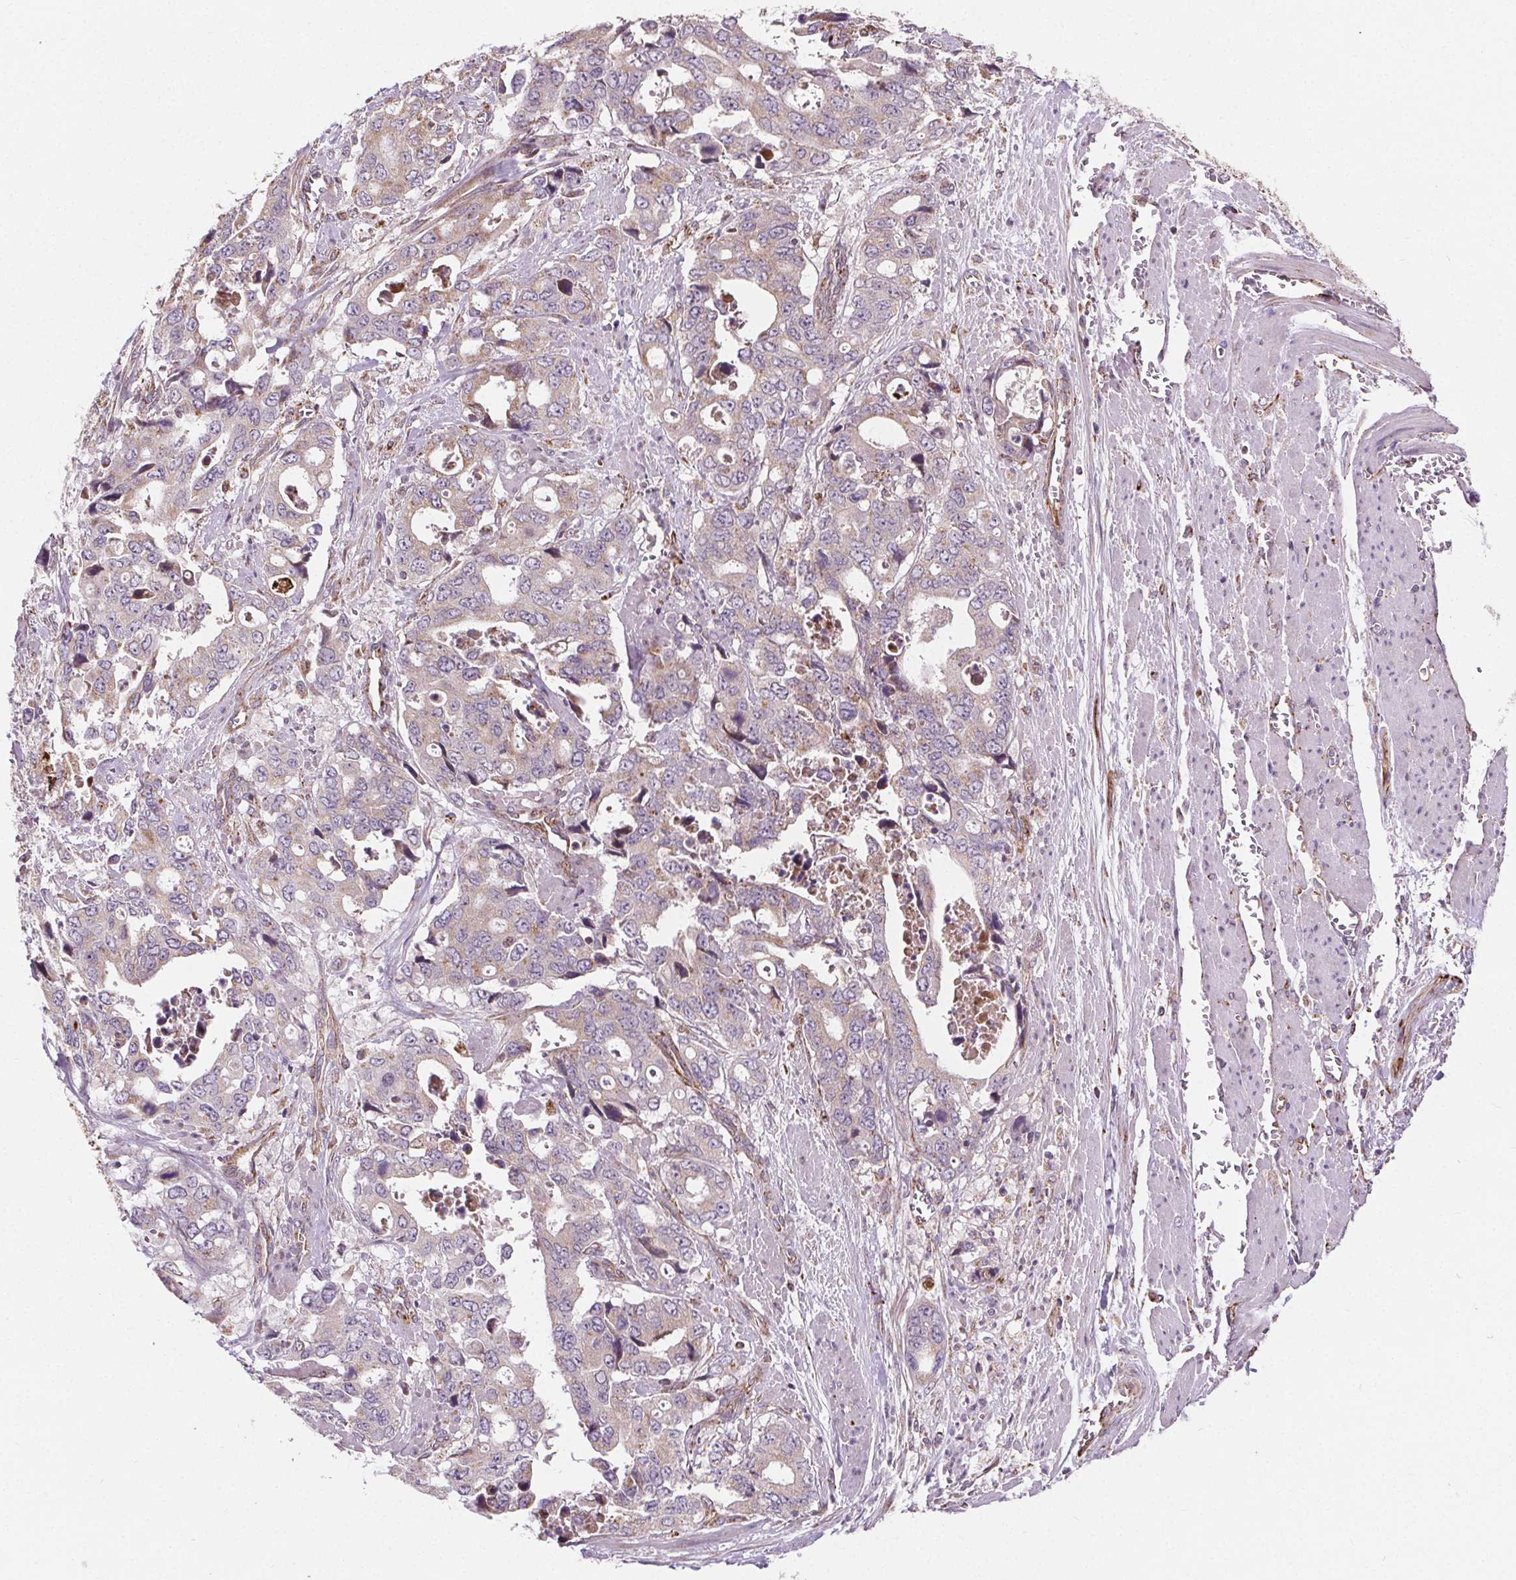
{"staining": {"intensity": "negative", "quantity": "none", "location": "none"}, "tissue": "stomach cancer", "cell_type": "Tumor cells", "image_type": "cancer", "snomed": [{"axis": "morphology", "description": "Adenocarcinoma, NOS"}, {"axis": "topography", "description": "Stomach, upper"}], "caption": "A high-resolution histopathology image shows IHC staining of adenocarcinoma (stomach), which exhibits no significant staining in tumor cells. (DAB IHC with hematoxylin counter stain).", "gene": "GOLT1B", "patient": {"sex": "male", "age": 74}}